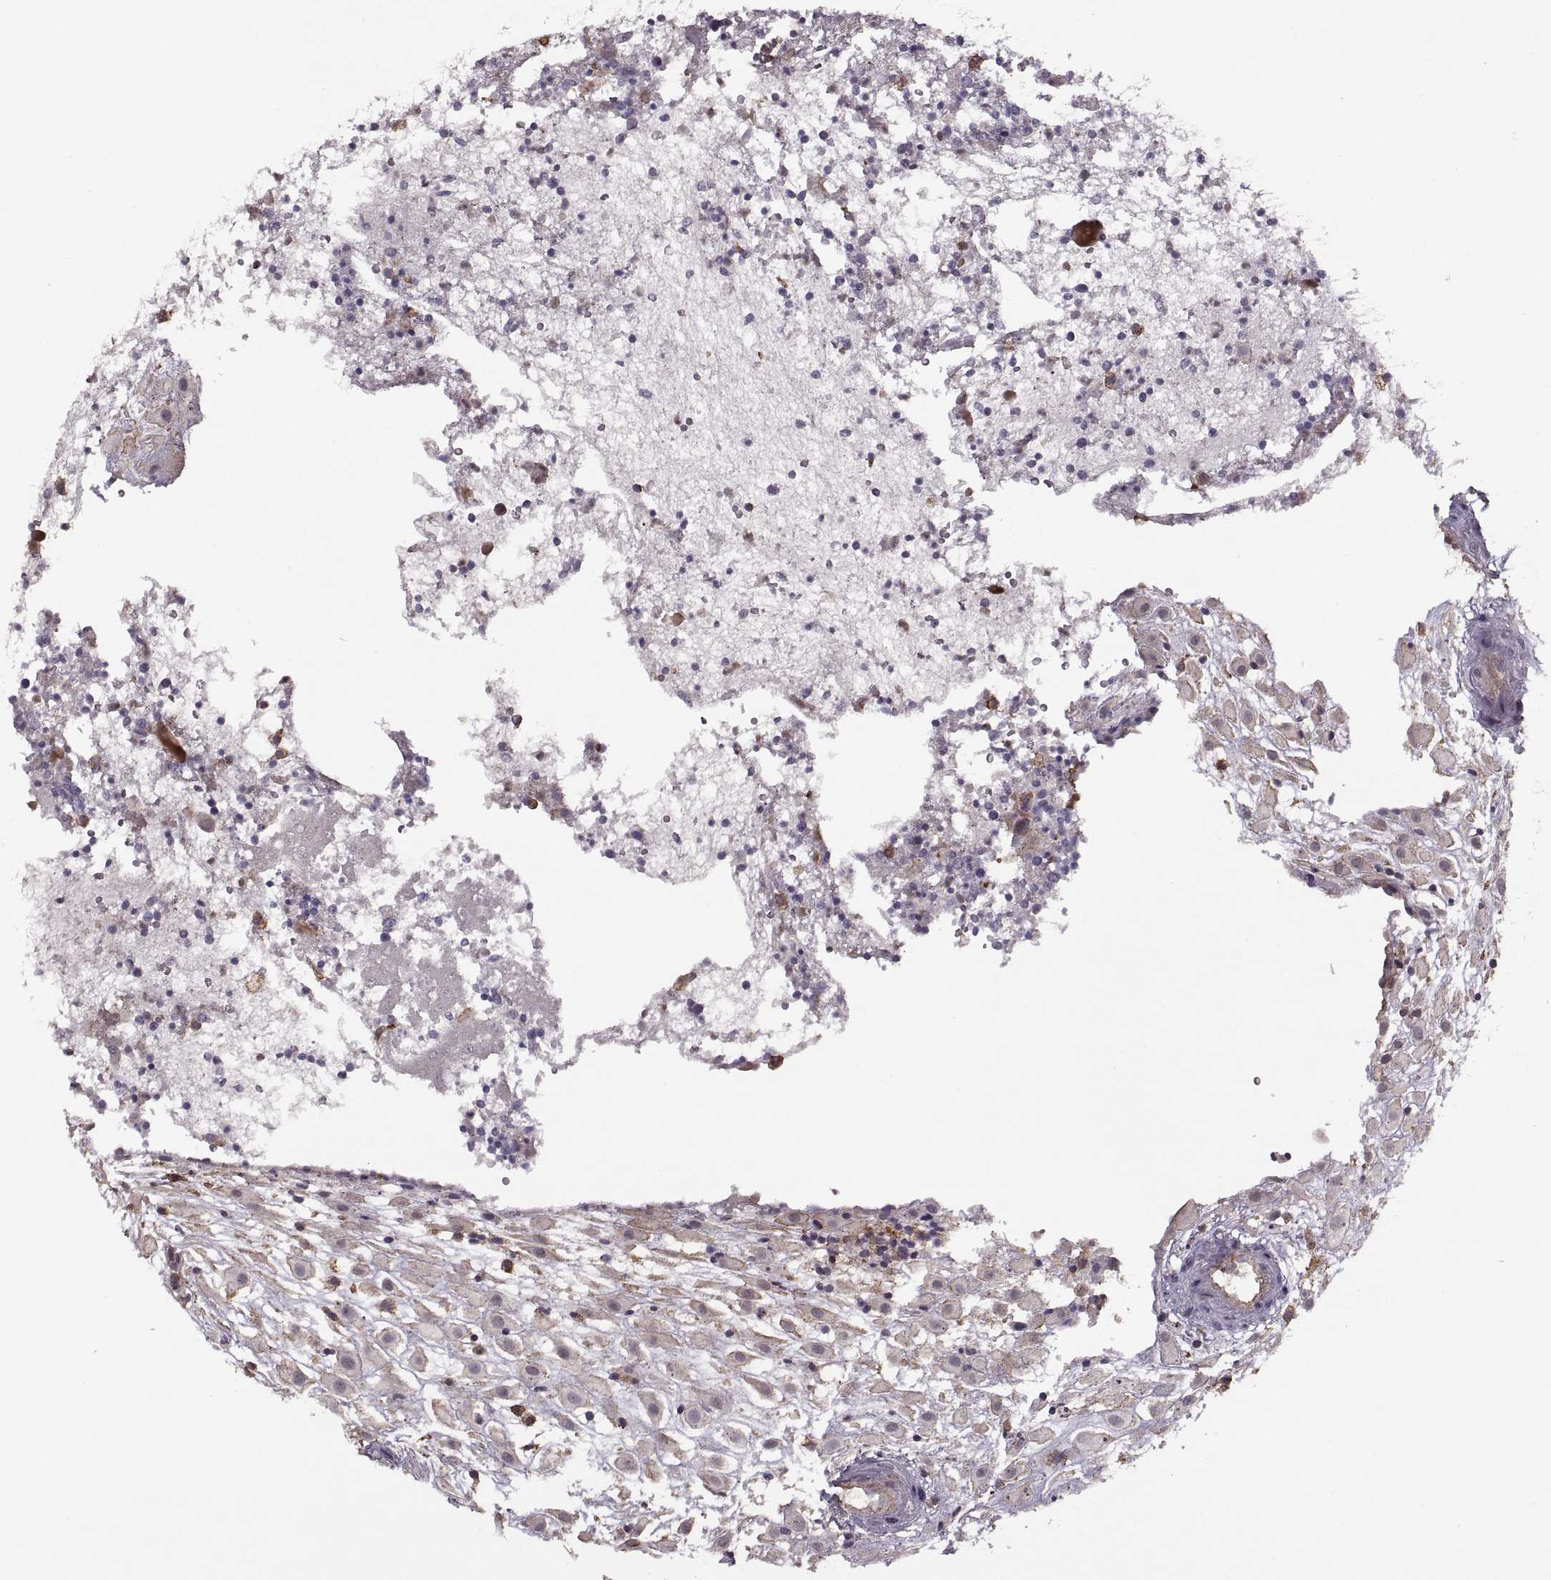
{"staining": {"intensity": "negative", "quantity": "none", "location": "none"}, "tissue": "placenta", "cell_type": "Decidual cells", "image_type": "normal", "snomed": [{"axis": "morphology", "description": "Normal tissue, NOS"}, {"axis": "topography", "description": "Placenta"}], "caption": "Immunohistochemical staining of normal placenta shows no significant expression in decidual cells. (Stains: DAB immunohistochemistry (IHC) with hematoxylin counter stain, Microscopy: brightfield microscopy at high magnification).", "gene": "PIERCE1", "patient": {"sex": "female", "age": 24}}